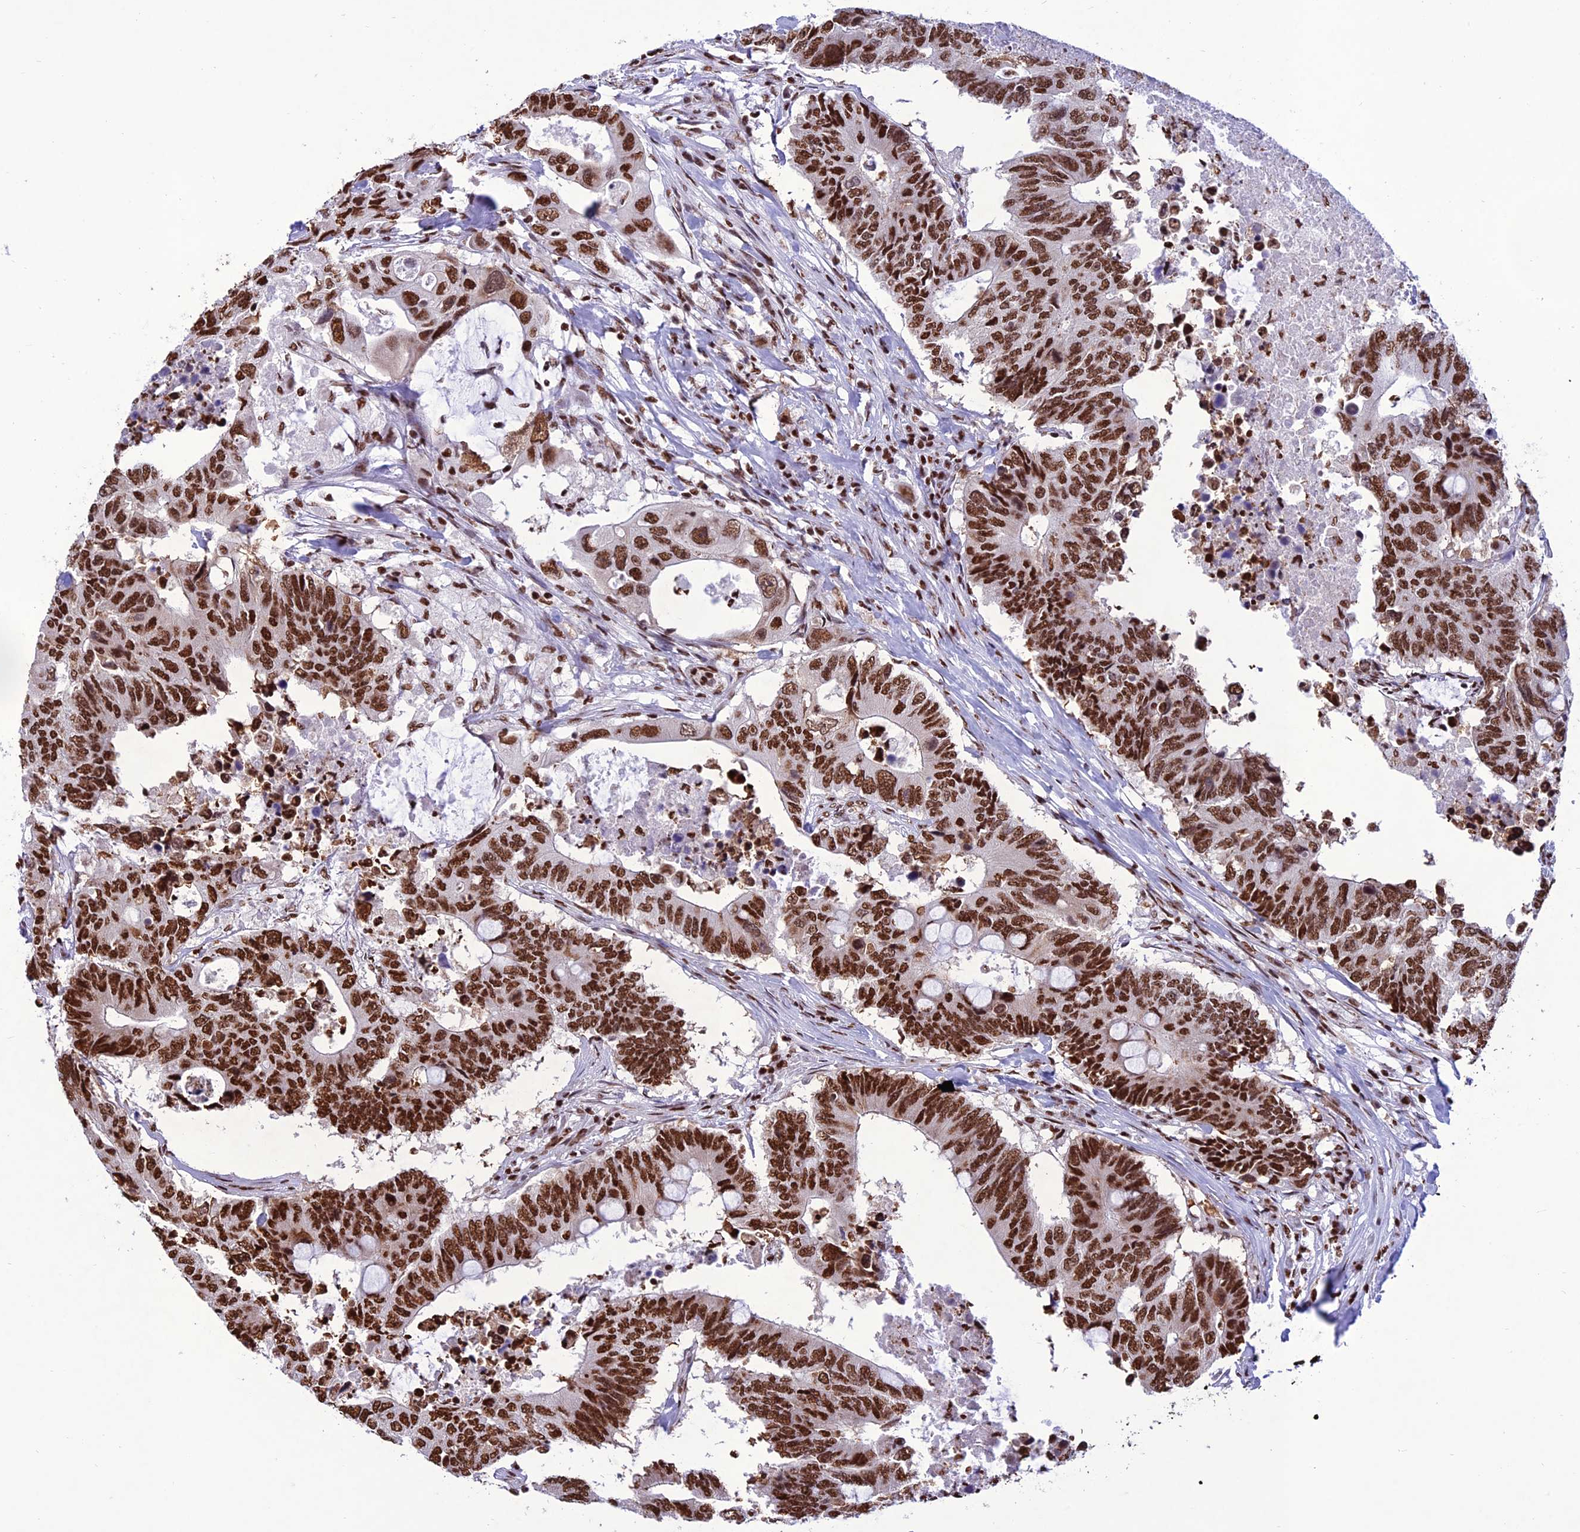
{"staining": {"intensity": "strong", "quantity": ">75%", "location": "nuclear"}, "tissue": "colorectal cancer", "cell_type": "Tumor cells", "image_type": "cancer", "snomed": [{"axis": "morphology", "description": "Adenocarcinoma, NOS"}, {"axis": "topography", "description": "Colon"}], "caption": "The histopathology image displays immunohistochemical staining of colorectal cancer. There is strong nuclear staining is seen in approximately >75% of tumor cells.", "gene": "INO80E", "patient": {"sex": "male", "age": 71}}